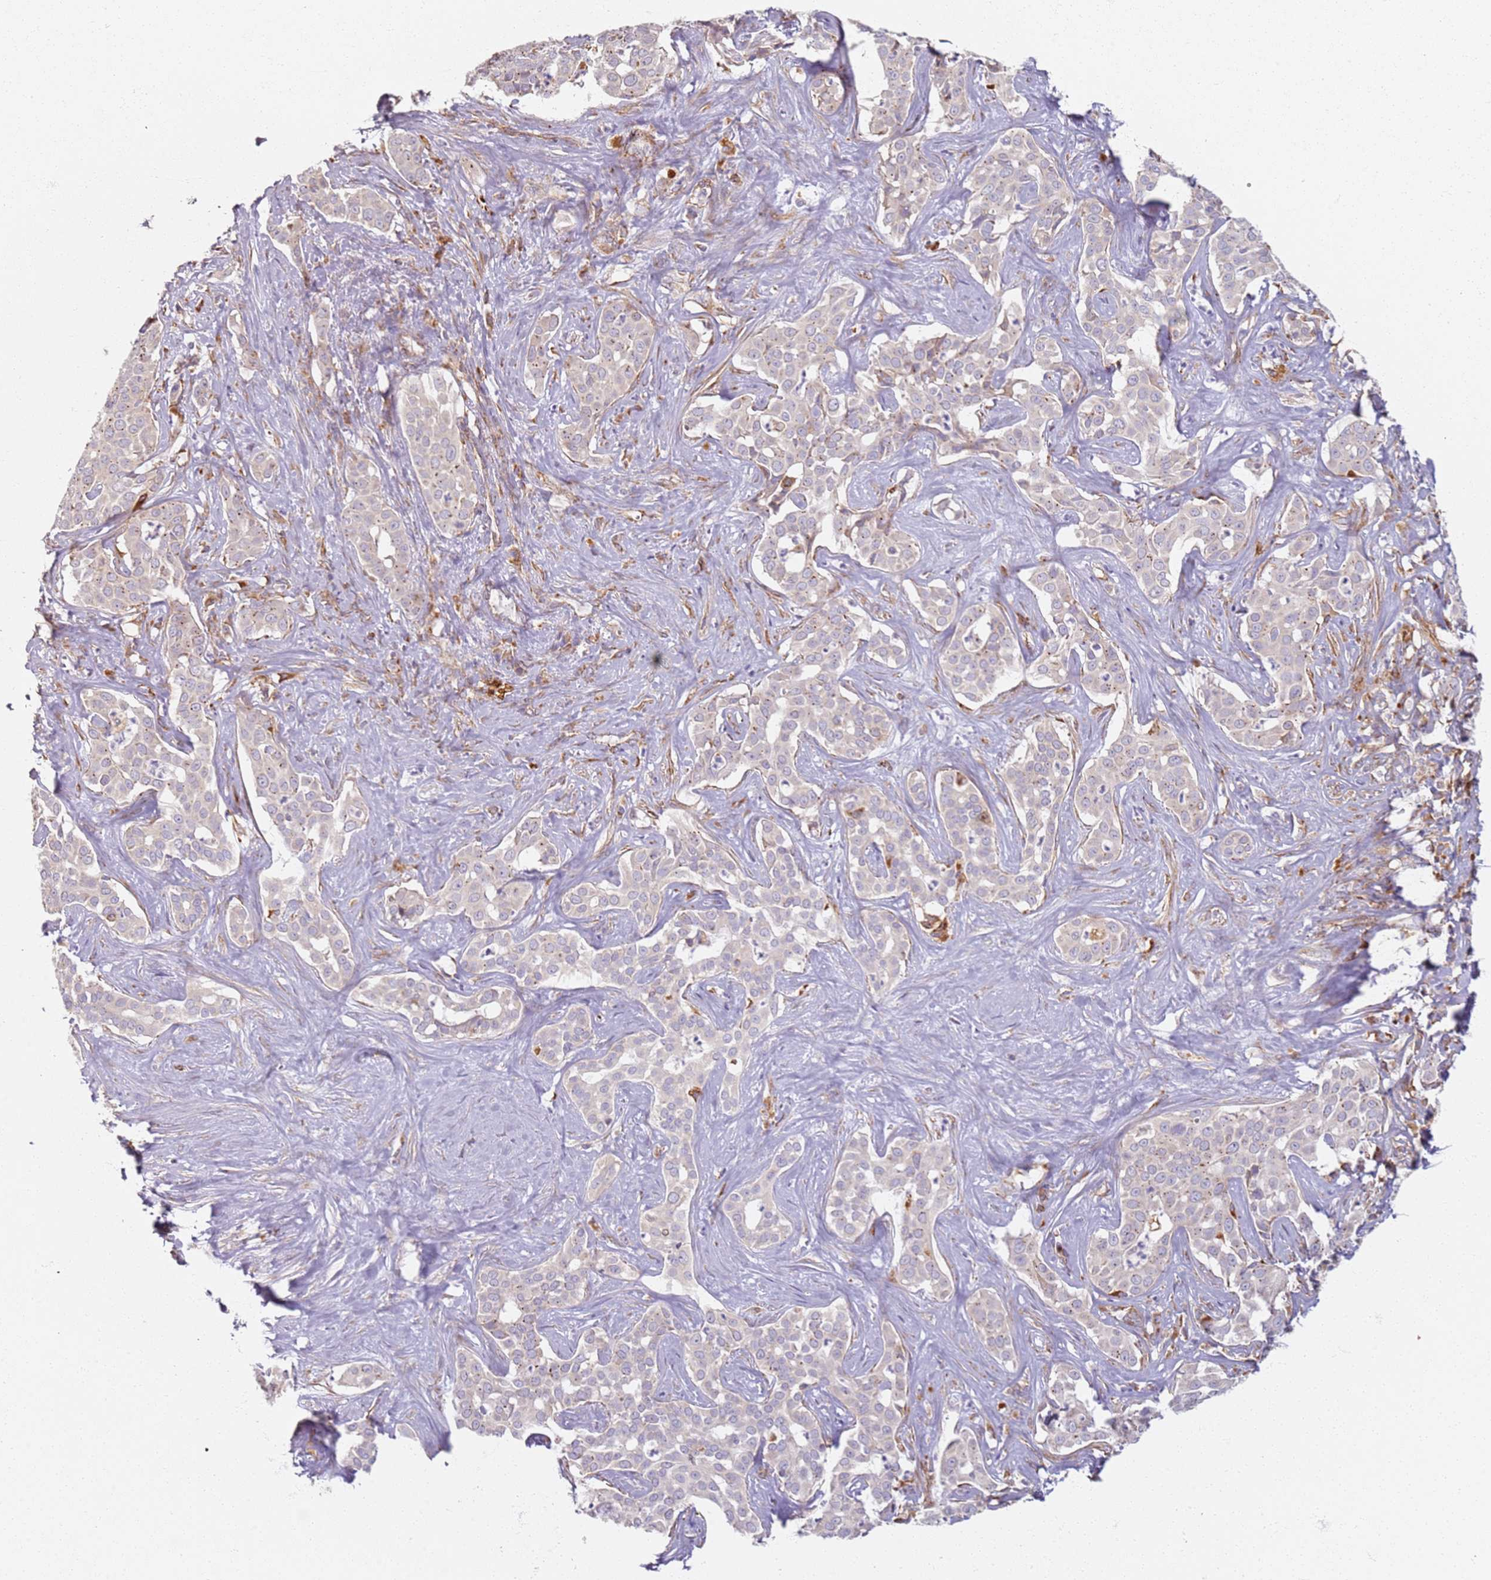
{"staining": {"intensity": "moderate", "quantity": "<25%", "location": "cytoplasmic/membranous"}, "tissue": "liver cancer", "cell_type": "Tumor cells", "image_type": "cancer", "snomed": [{"axis": "morphology", "description": "Cholangiocarcinoma"}, {"axis": "topography", "description": "Liver"}], "caption": "Immunohistochemistry (IHC) photomicrograph of cholangiocarcinoma (liver) stained for a protein (brown), which reveals low levels of moderate cytoplasmic/membranous positivity in about <25% of tumor cells.", "gene": "PROKR2", "patient": {"sex": "male", "age": 67}}